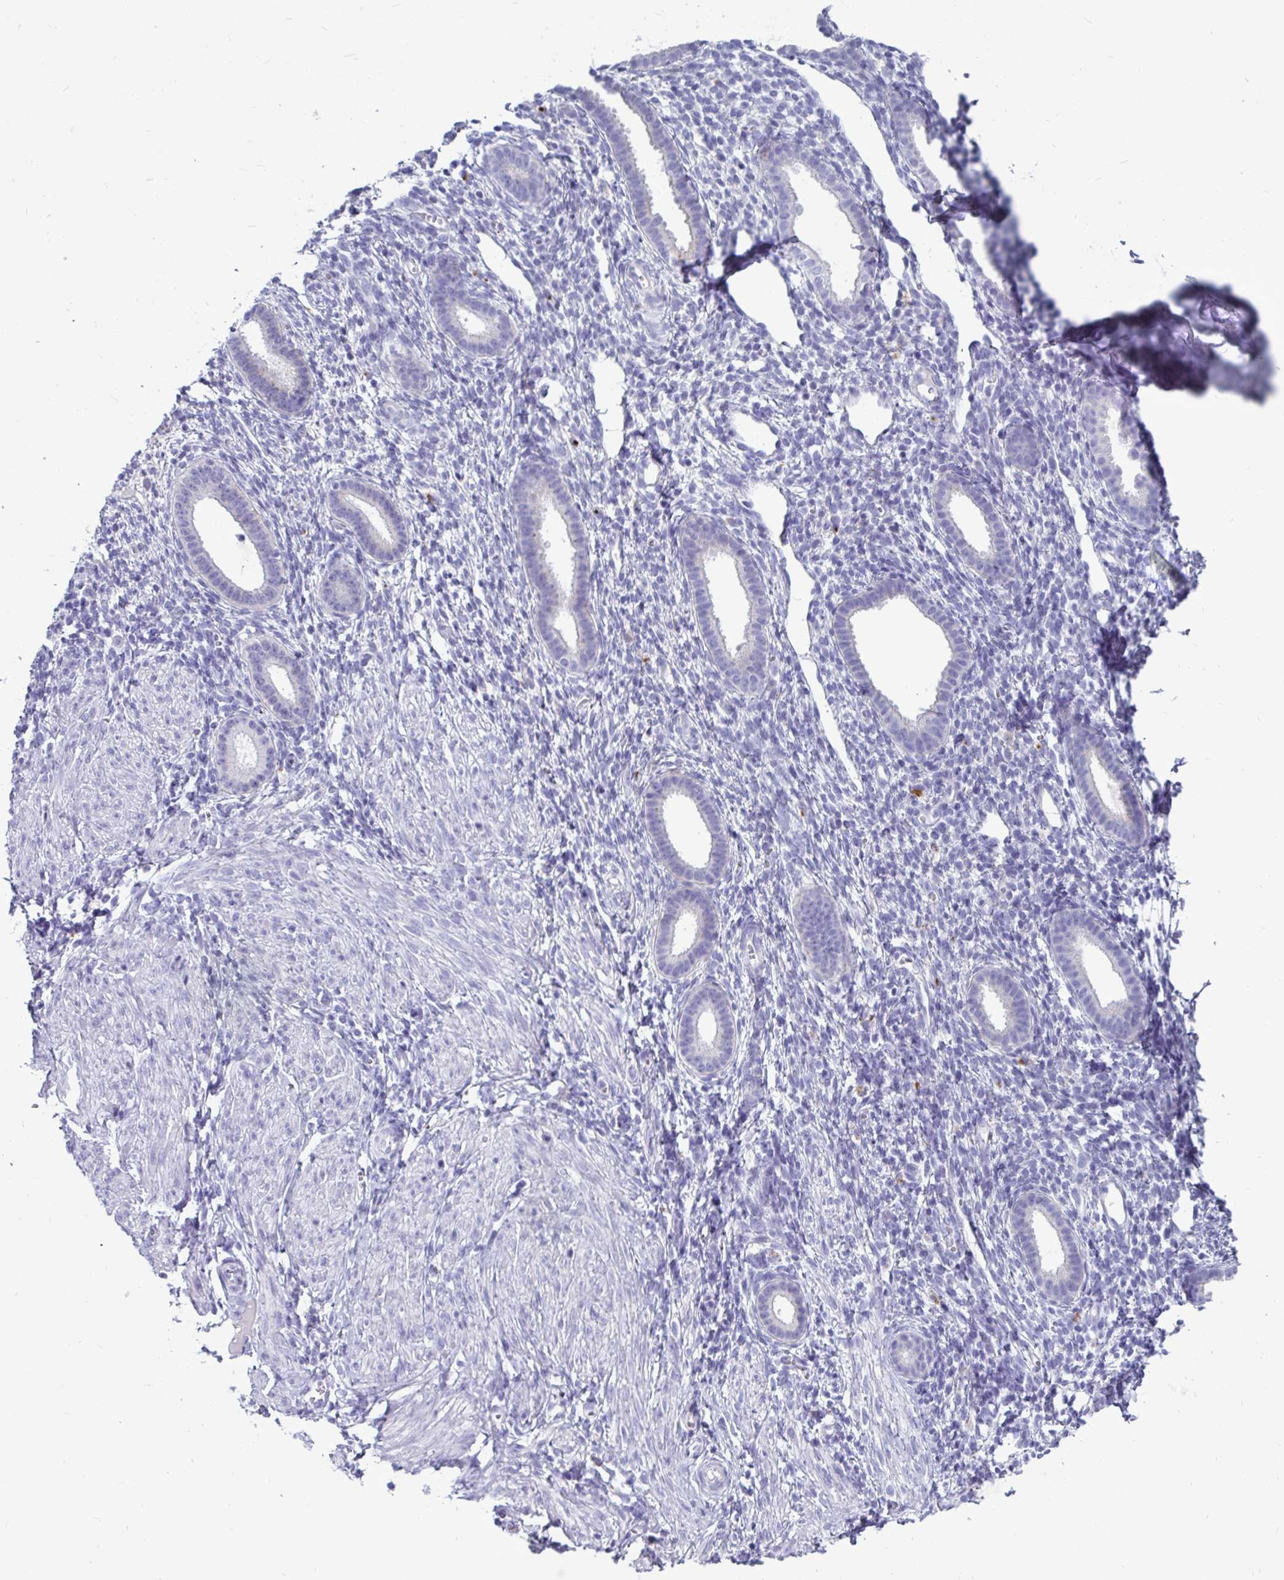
{"staining": {"intensity": "negative", "quantity": "none", "location": "none"}, "tissue": "endometrium", "cell_type": "Cells in endometrial stroma", "image_type": "normal", "snomed": [{"axis": "morphology", "description": "Normal tissue, NOS"}, {"axis": "topography", "description": "Endometrium"}], "caption": "Human endometrium stained for a protein using immunohistochemistry demonstrates no expression in cells in endometrial stroma.", "gene": "CTSZ", "patient": {"sex": "female", "age": 36}}